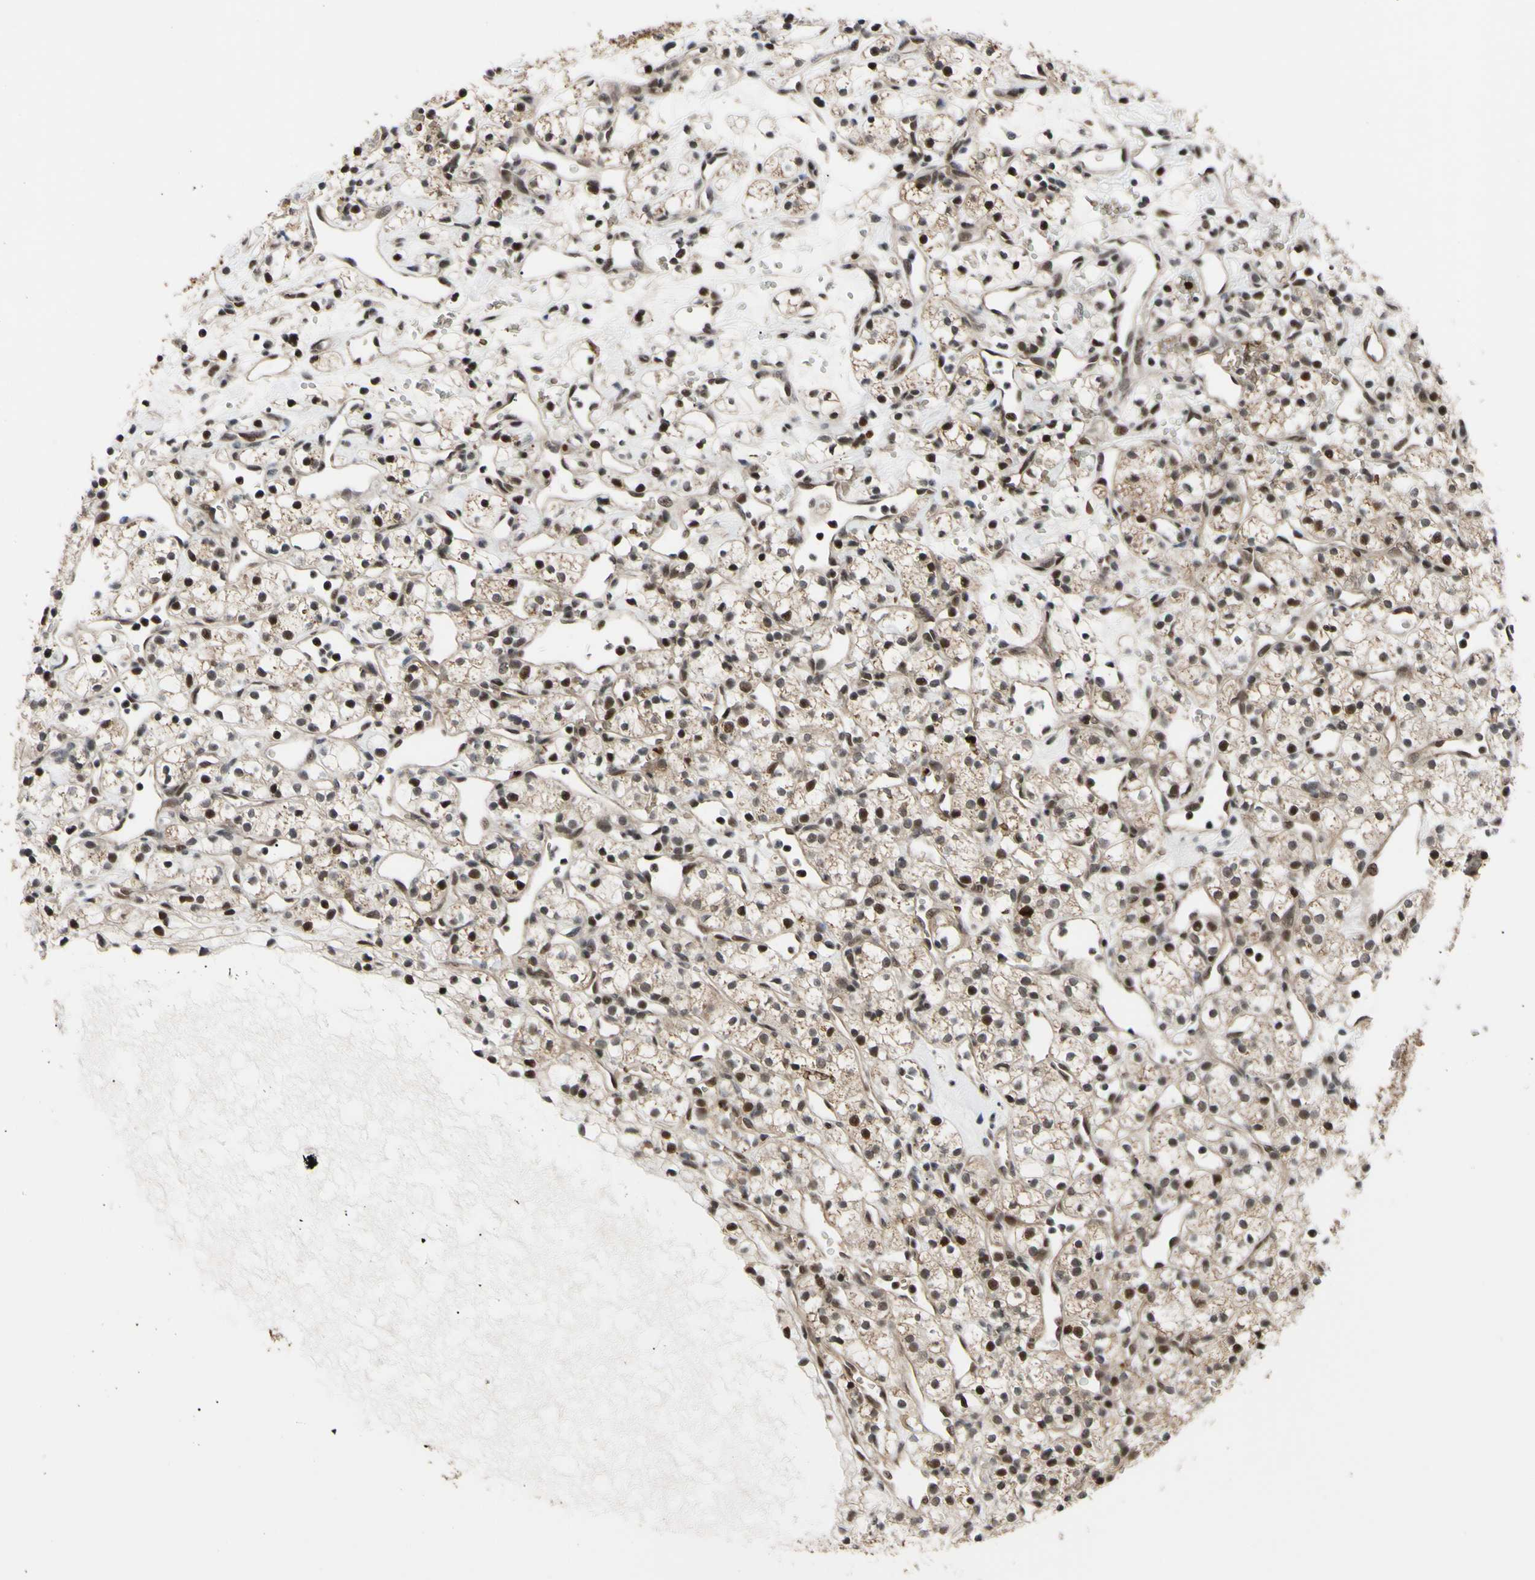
{"staining": {"intensity": "moderate", "quantity": ">75%", "location": "cytoplasmic/membranous,nuclear"}, "tissue": "renal cancer", "cell_type": "Tumor cells", "image_type": "cancer", "snomed": [{"axis": "morphology", "description": "Adenocarcinoma, NOS"}, {"axis": "topography", "description": "Kidney"}], "caption": "Moderate cytoplasmic/membranous and nuclear staining for a protein is identified in about >75% of tumor cells of renal cancer using immunohistochemistry.", "gene": "THAP12", "patient": {"sex": "female", "age": 60}}